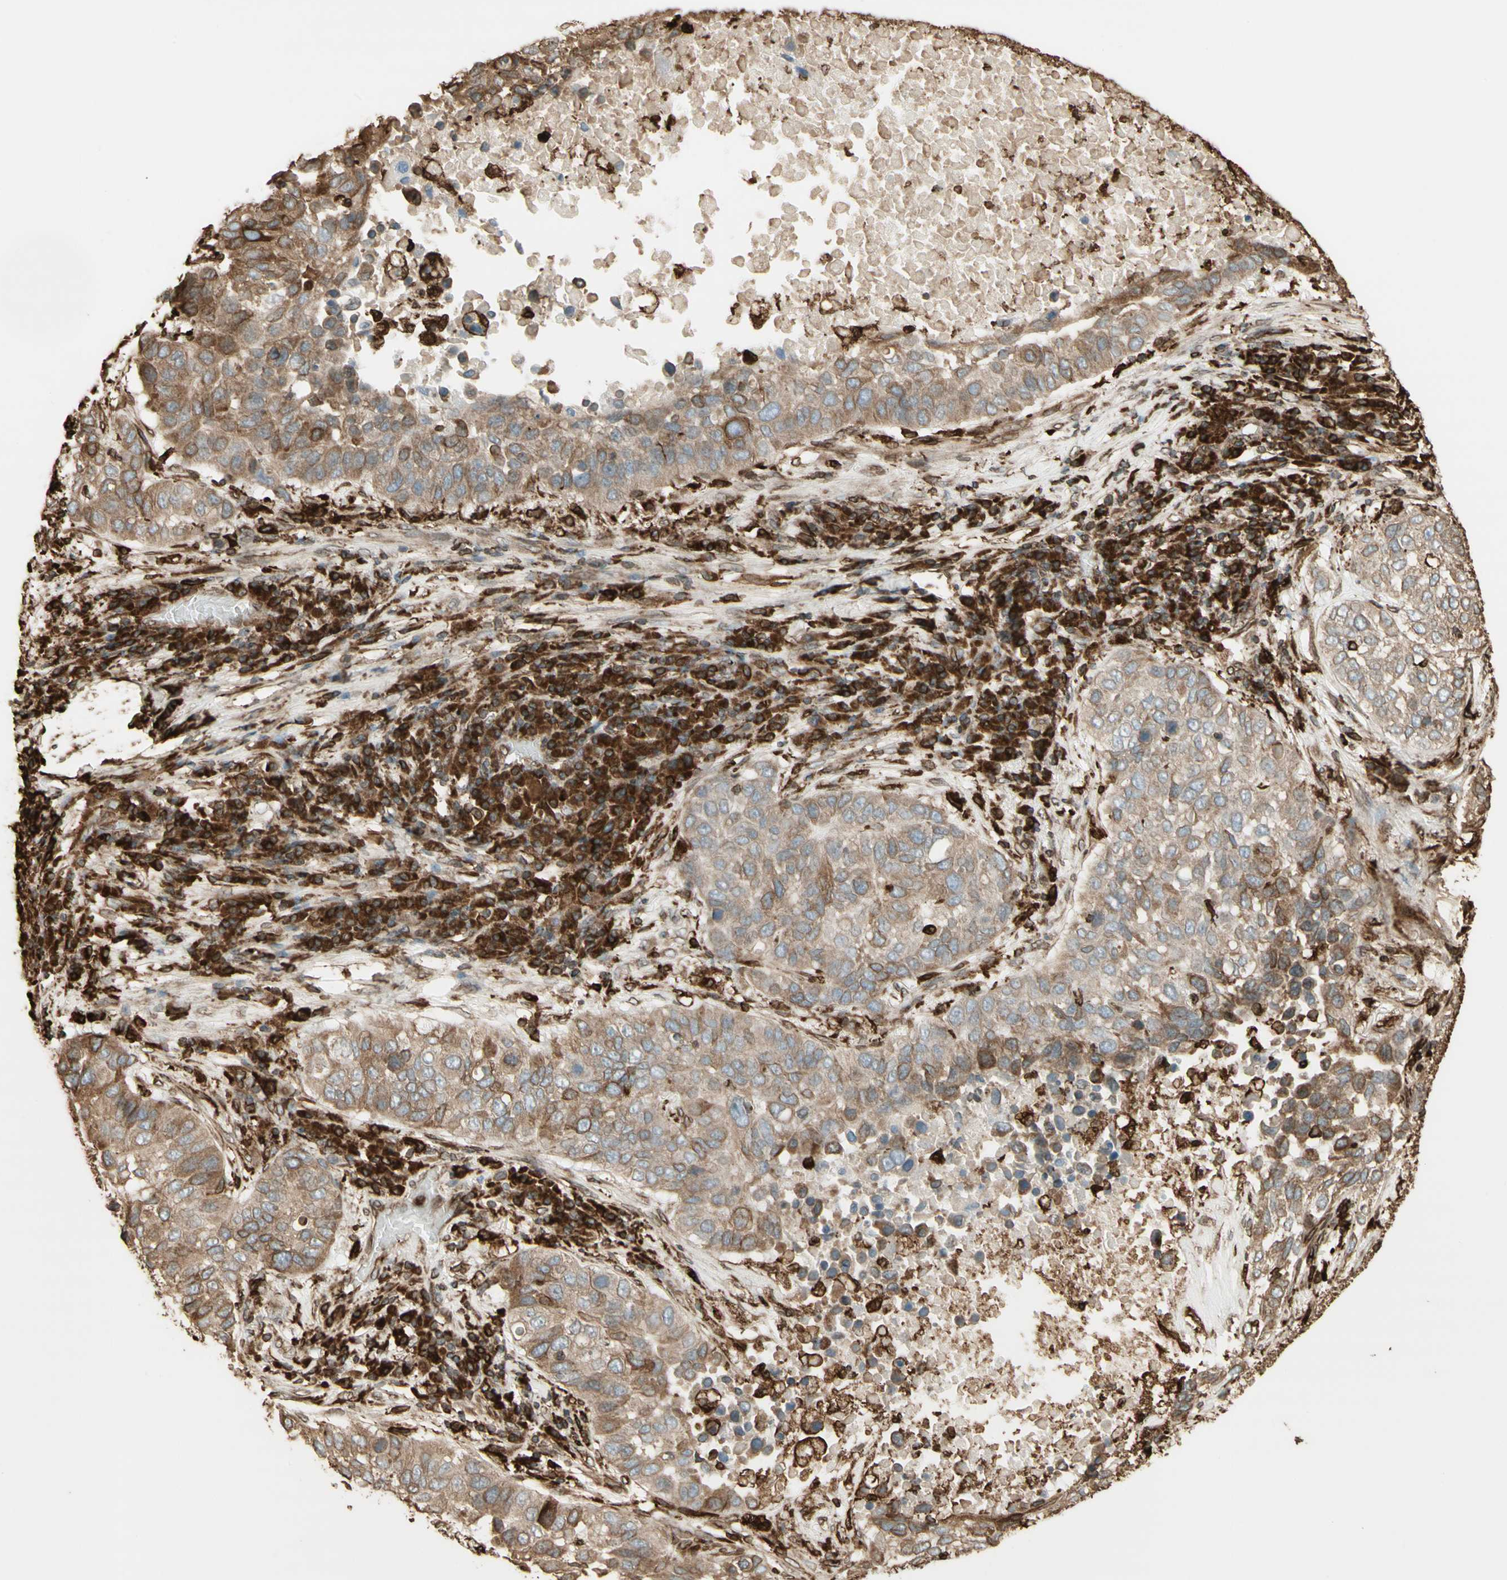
{"staining": {"intensity": "moderate", "quantity": ">75%", "location": "cytoplasmic/membranous"}, "tissue": "lung cancer", "cell_type": "Tumor cells", "image_type": "cancer", "snomed": [{"axis": "morphology", "description": "Squamous cell carcinoma, NOS"}, {"axis": "topography", "description": "Lung"}], "caption": "Tumor cells exhibit medium levels of moderate cytoplasmic/membranous staining in approximately >75% of cells in human lung cancer (squamous cell carcinoma).", "gene": "CANX", "patient": {"sex": "male", "age": 57}}